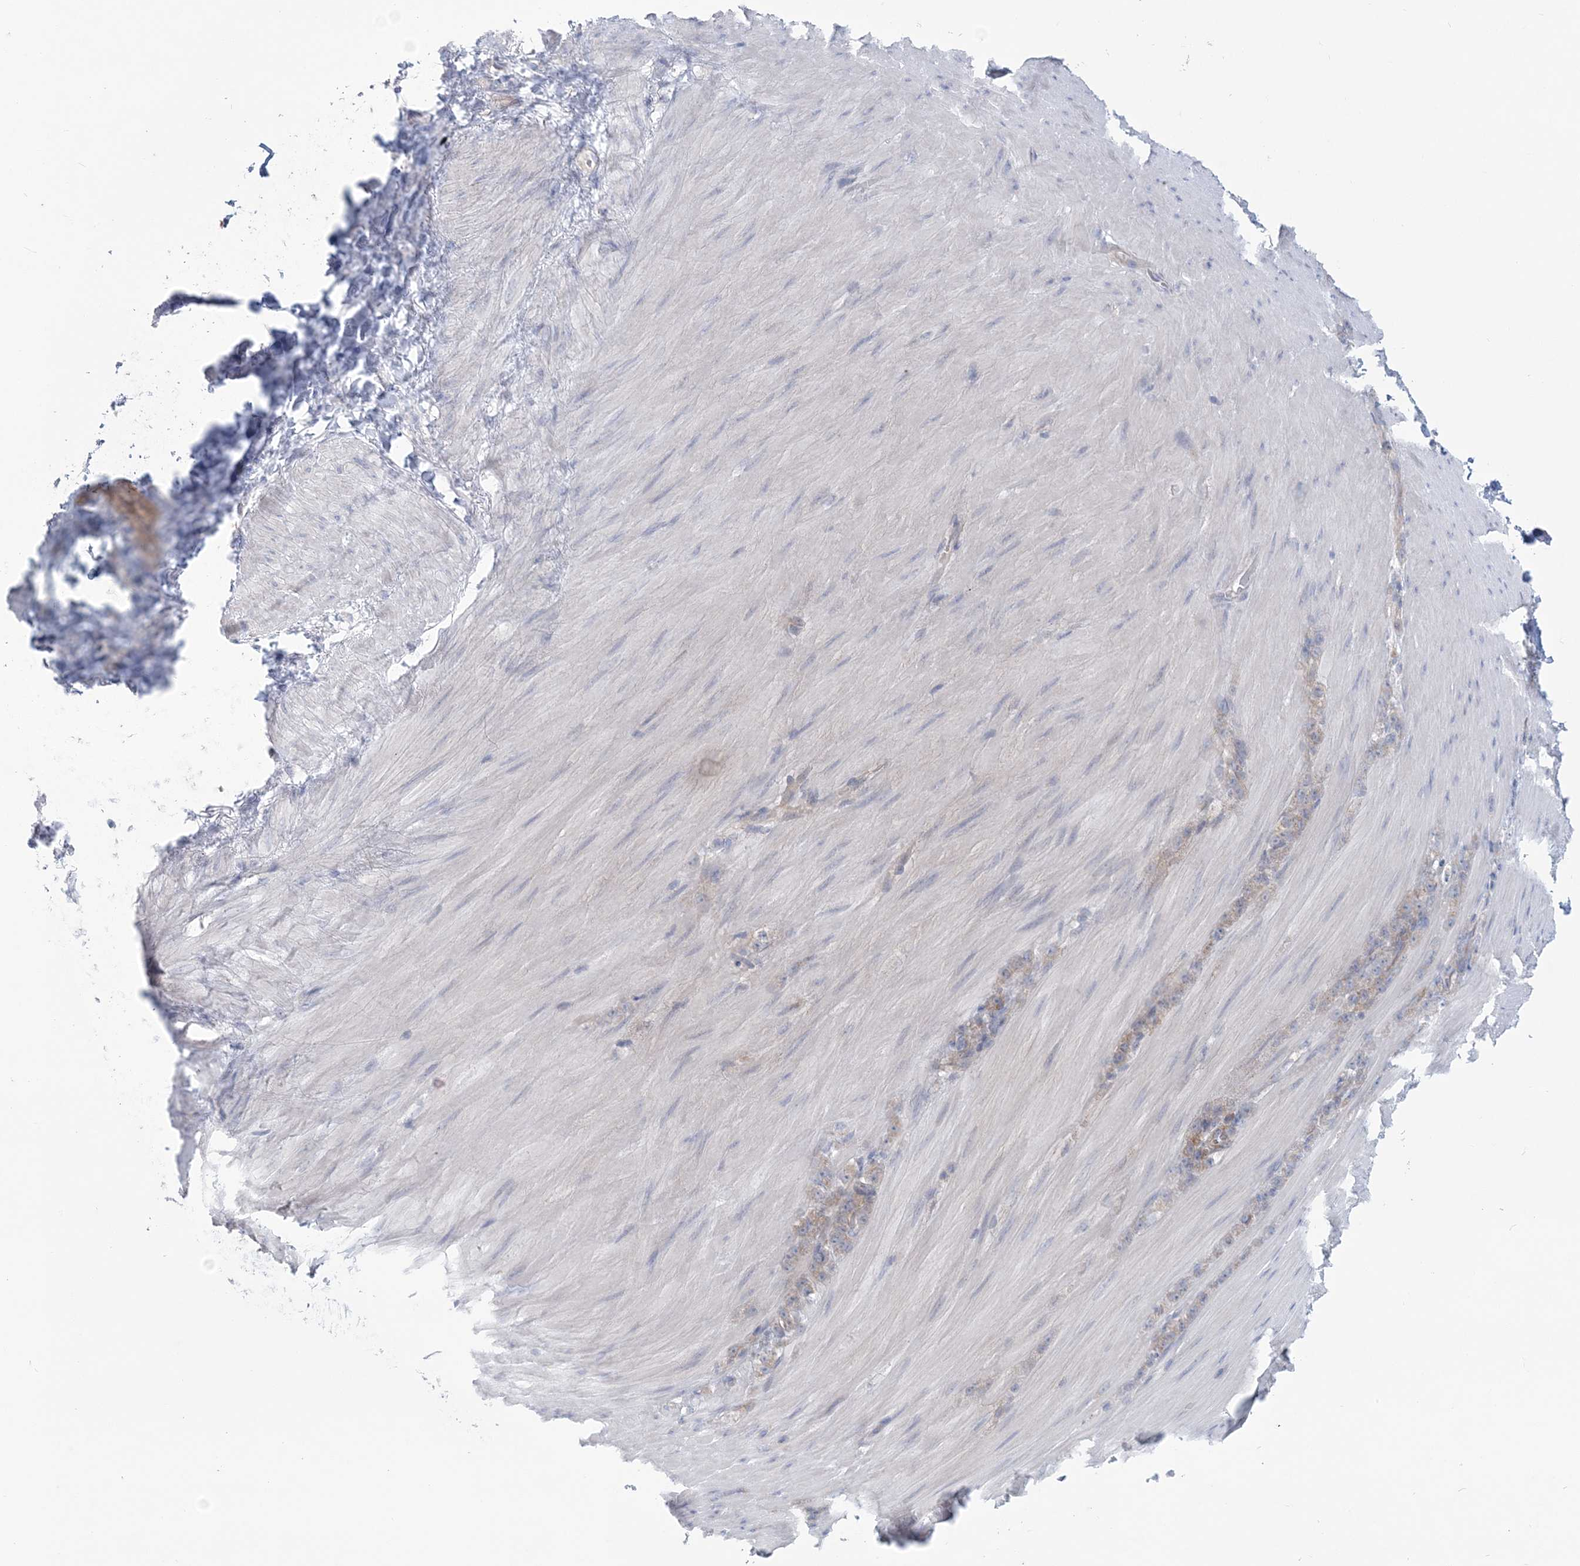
{"staining": {"intensity": "weak", "quantity": "25%-75%", "location": "cytoplasmic/membranous"}, "tissue": "stomach cancer", "cell_type": "Tumor cells", "image_type": "cancer", "snomed": [{"axis": "morphology", "description": "Normal tissue, NOS"}, {"axis": "morphology", "description": "Adenocarcinoma, NOS"}, {"axis": "topography", "description": "Stomach"}], "caption": "Protein staining of stomach cancer tissue exhibits weak cytoplasmic/membranous positivity in approximately 25%-75% of tumor cells.", "gene": "ADGB", "patient": {"sex": "male", "age": 82}}